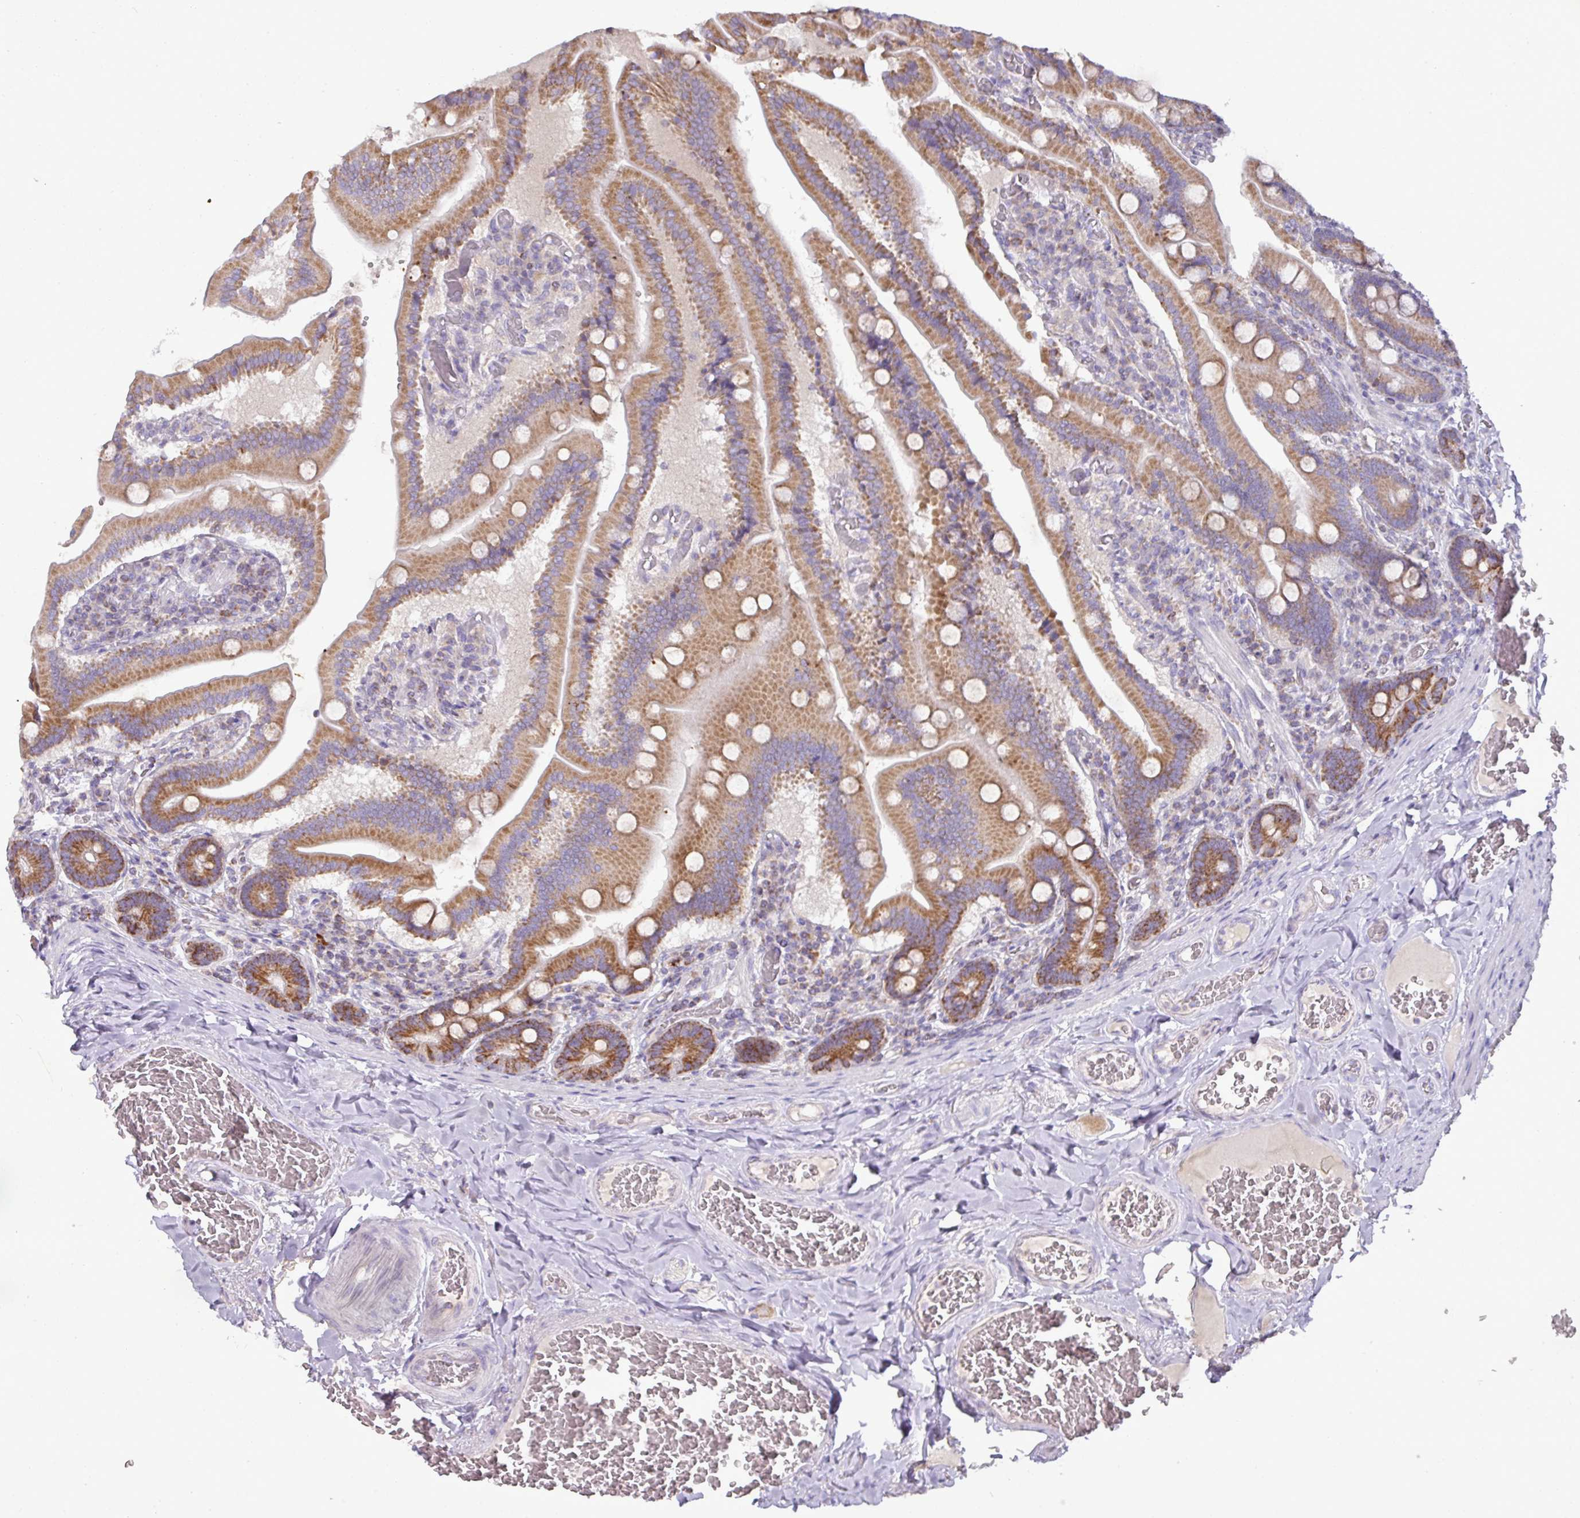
{"staining": {"intensity": "moderate", "quantity": ">75%", "location": "cytoplasmic/membranous"}, "tissue": "duodenum", "cell_type": "Glandular cells", "image_type": "normal", "snomed": [{"axis": "morphology", "description": "Normal tissue, NOS"}, {"axis": "topography", "description": "Duodenum"}], "caption": "Glandular cells display medium levels of moderate cytoplasmic/membranous expression in approximately >75% of cells in normal duodenum. Nuclei are stained in blue.", "gene": "TRAPPC1", "patient": {"sex": "female", "age": 62}}